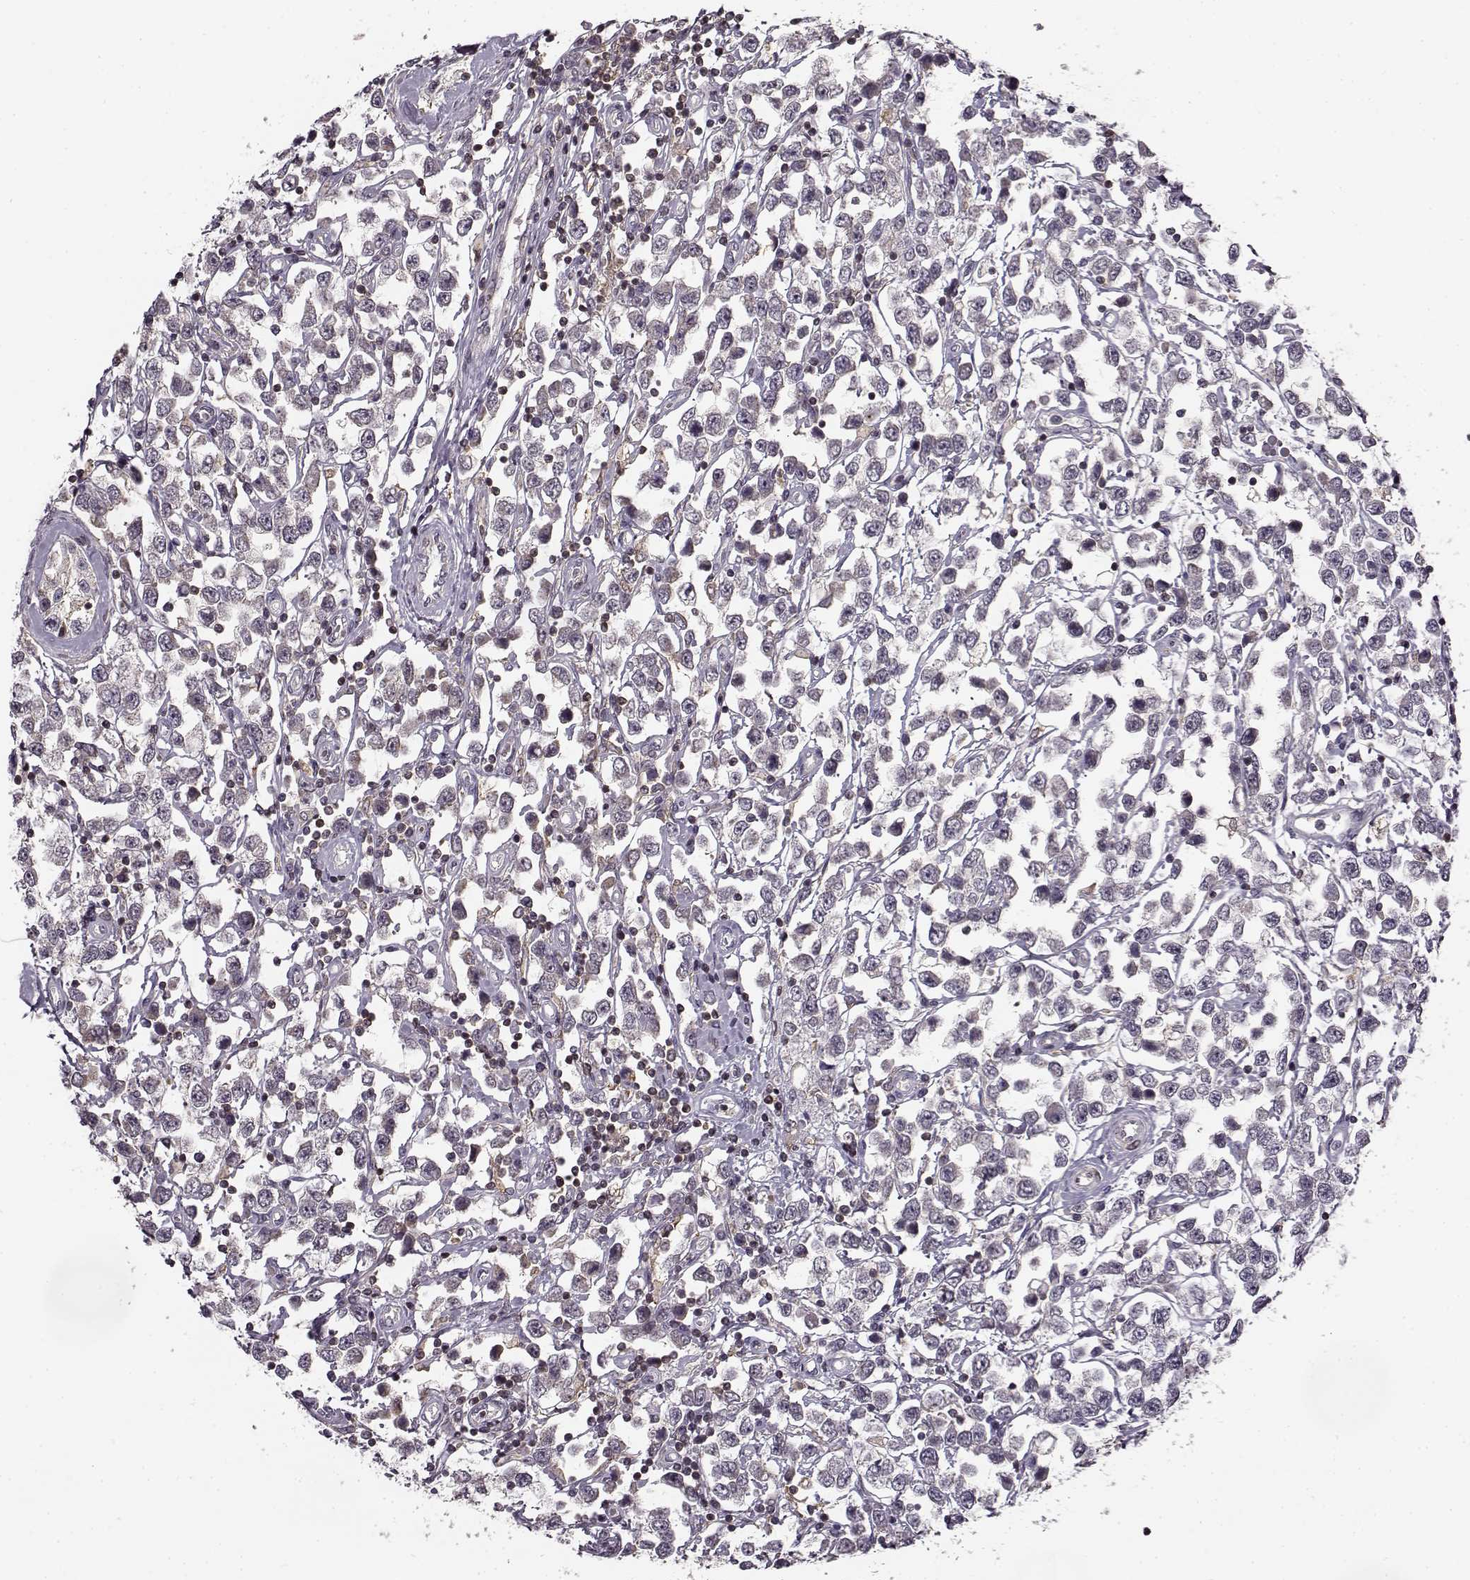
{"staining": {"intensity": "negative", "quantity": "none", "location": "none"}, "tissue": "testis cancer", "cell_type": "Tumor cells", "image_type": "cancer", "snomed": [{"axis": "morphology", "description": "Seminoma, NOS"}, {"axis": "topography", "description": "Testis"}], "caption": "Immunohistochemistry micrograph of human testis seminoma stained for a protein (brown), which demonstrates no positivity in tumor cells. Nuclei are stained in blue.", "gene": "MFSD1", "patient": {"sex": "male", "age": 34}}